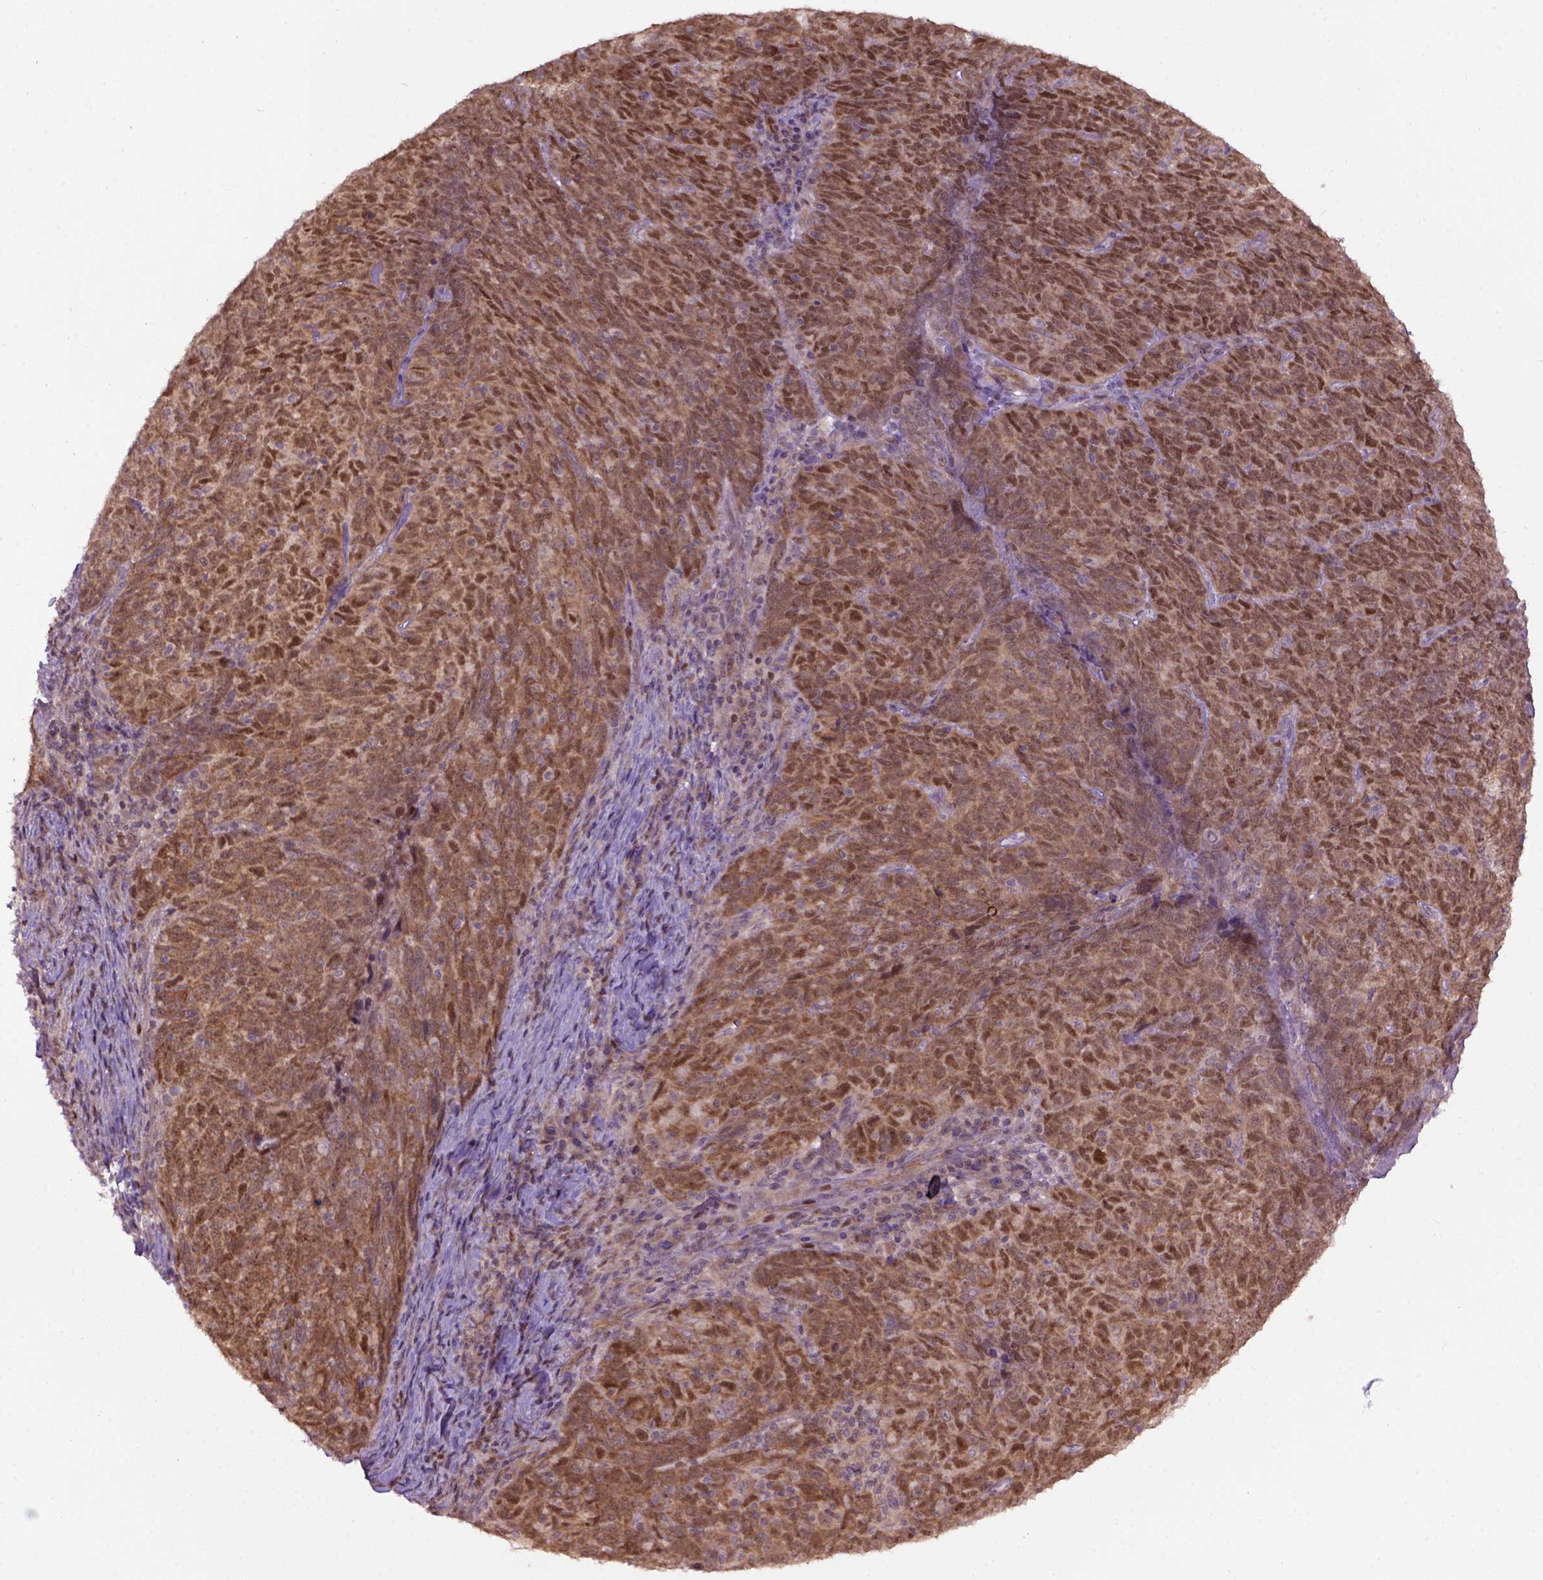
{"staining": {"intensity": "moderate", "quantity": ">75%", "location": "cytoplasmic/membranous,nuclear"}, "tissue": "skin cancer", "cell_type": "Tumor cells", "image_type": "cancer", "snomed": [{"axis": "morphology", "description": "Squamous cell carcinoma, NOS"}, {"axis": "topography", "description": "Skin"}, {"axis": "topography", "description": "Anal"}], "caption": "Skin cancer stained for a protein displays moderate cytoplasmic/membranous and nuclear positivity in tumor cells.", "gene": "WDR48", "patient": {"sex": "female", "age": 51}}